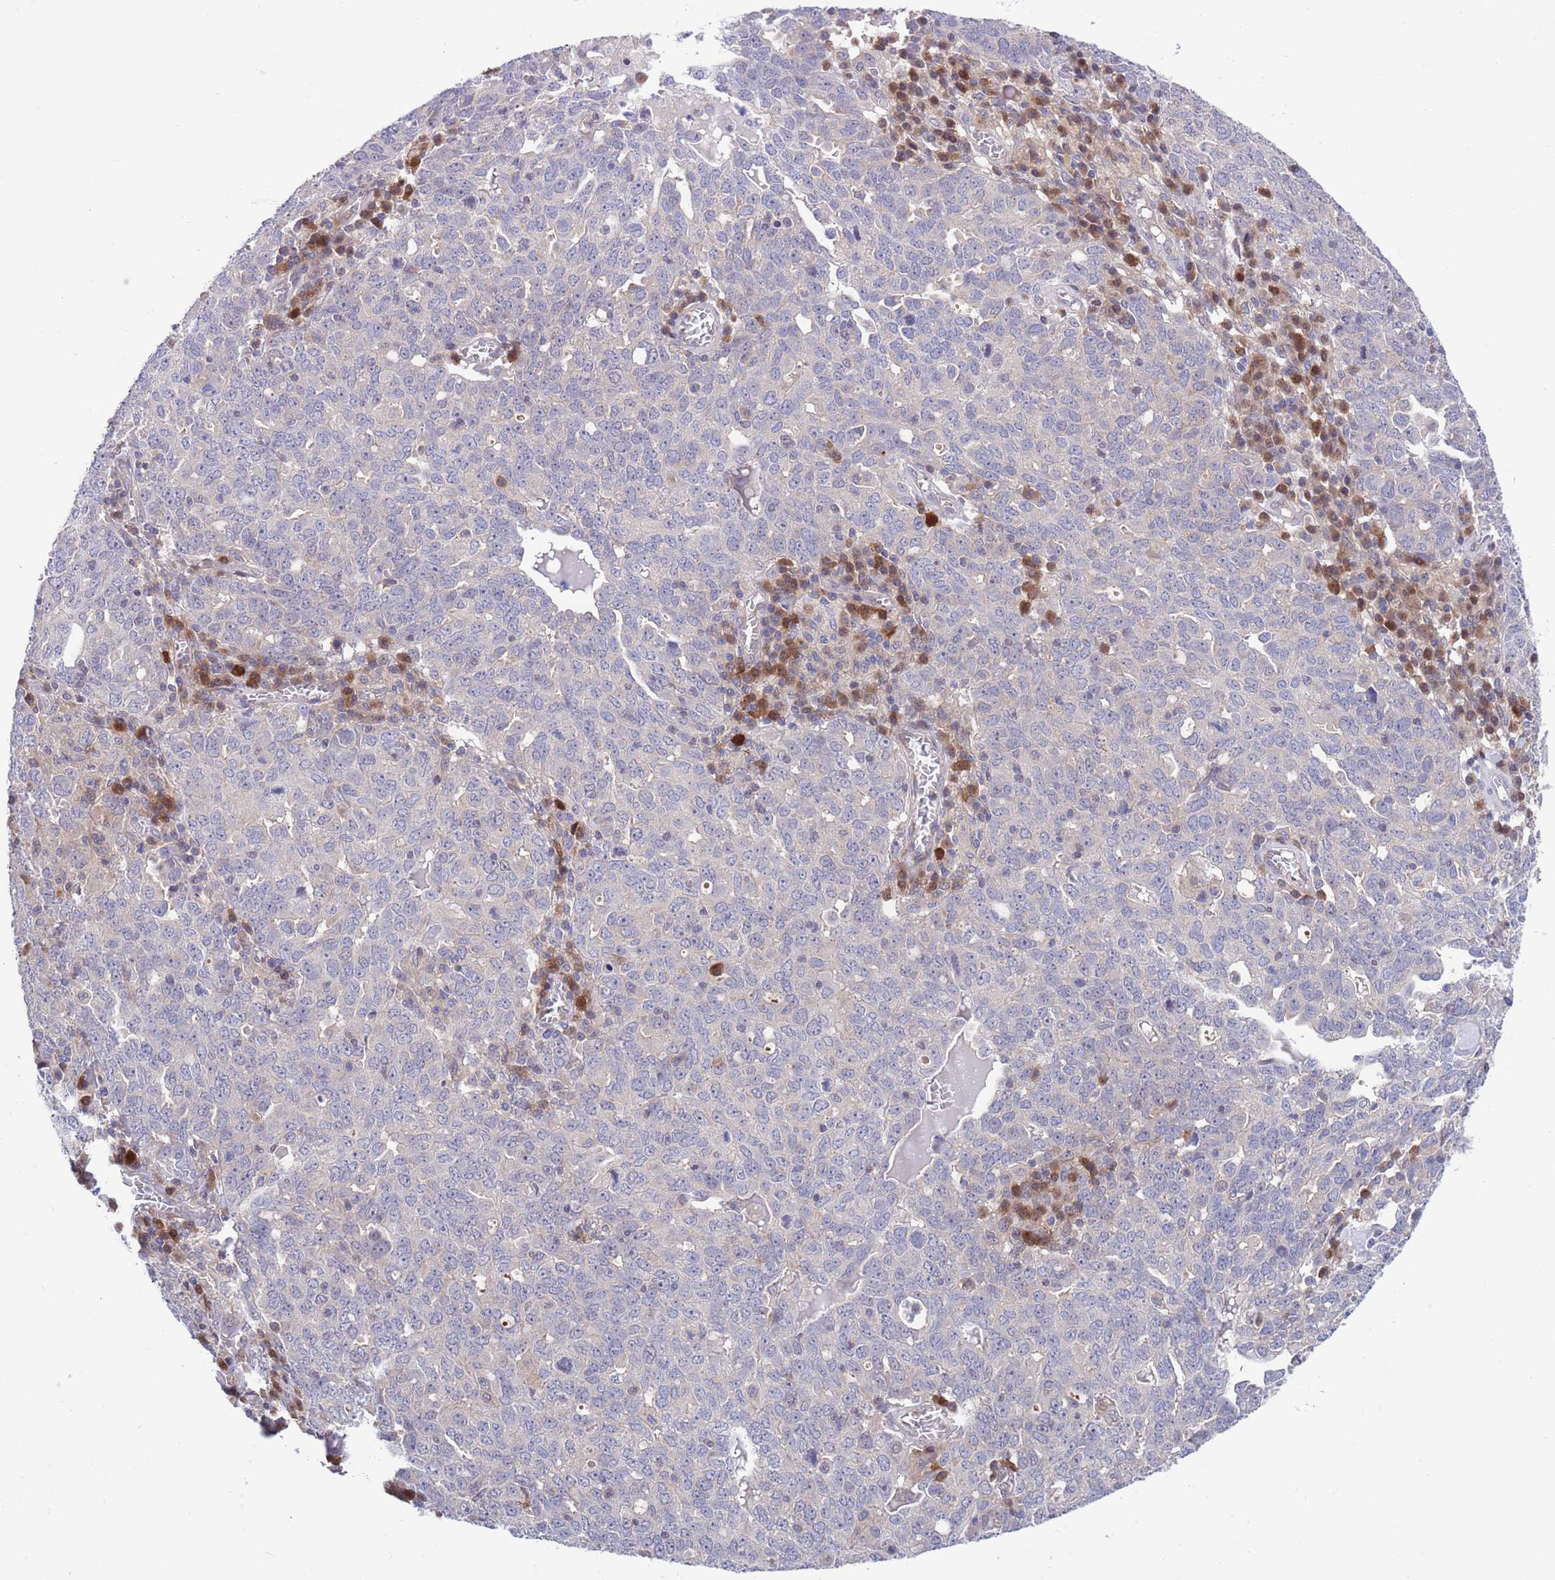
{"staining": {"intensity": "negative", "quantity": "none", "location": "none"}, "tissue": "ovarian cancer", "cell_type": "Tumor cells", "image_type": "cancer", "snomed": [{"axis": "morphology", "description": "Carcinoma, endometroid"}, {"axis": "topography", "description": "Ovary"}], "caption": "Human ovarian endometroid carcinoma stained for a protein using IHC exhibits no expression in tumor cells.", "gene": "KLHL29", "patient": {"sex": "female", "age": 62}}